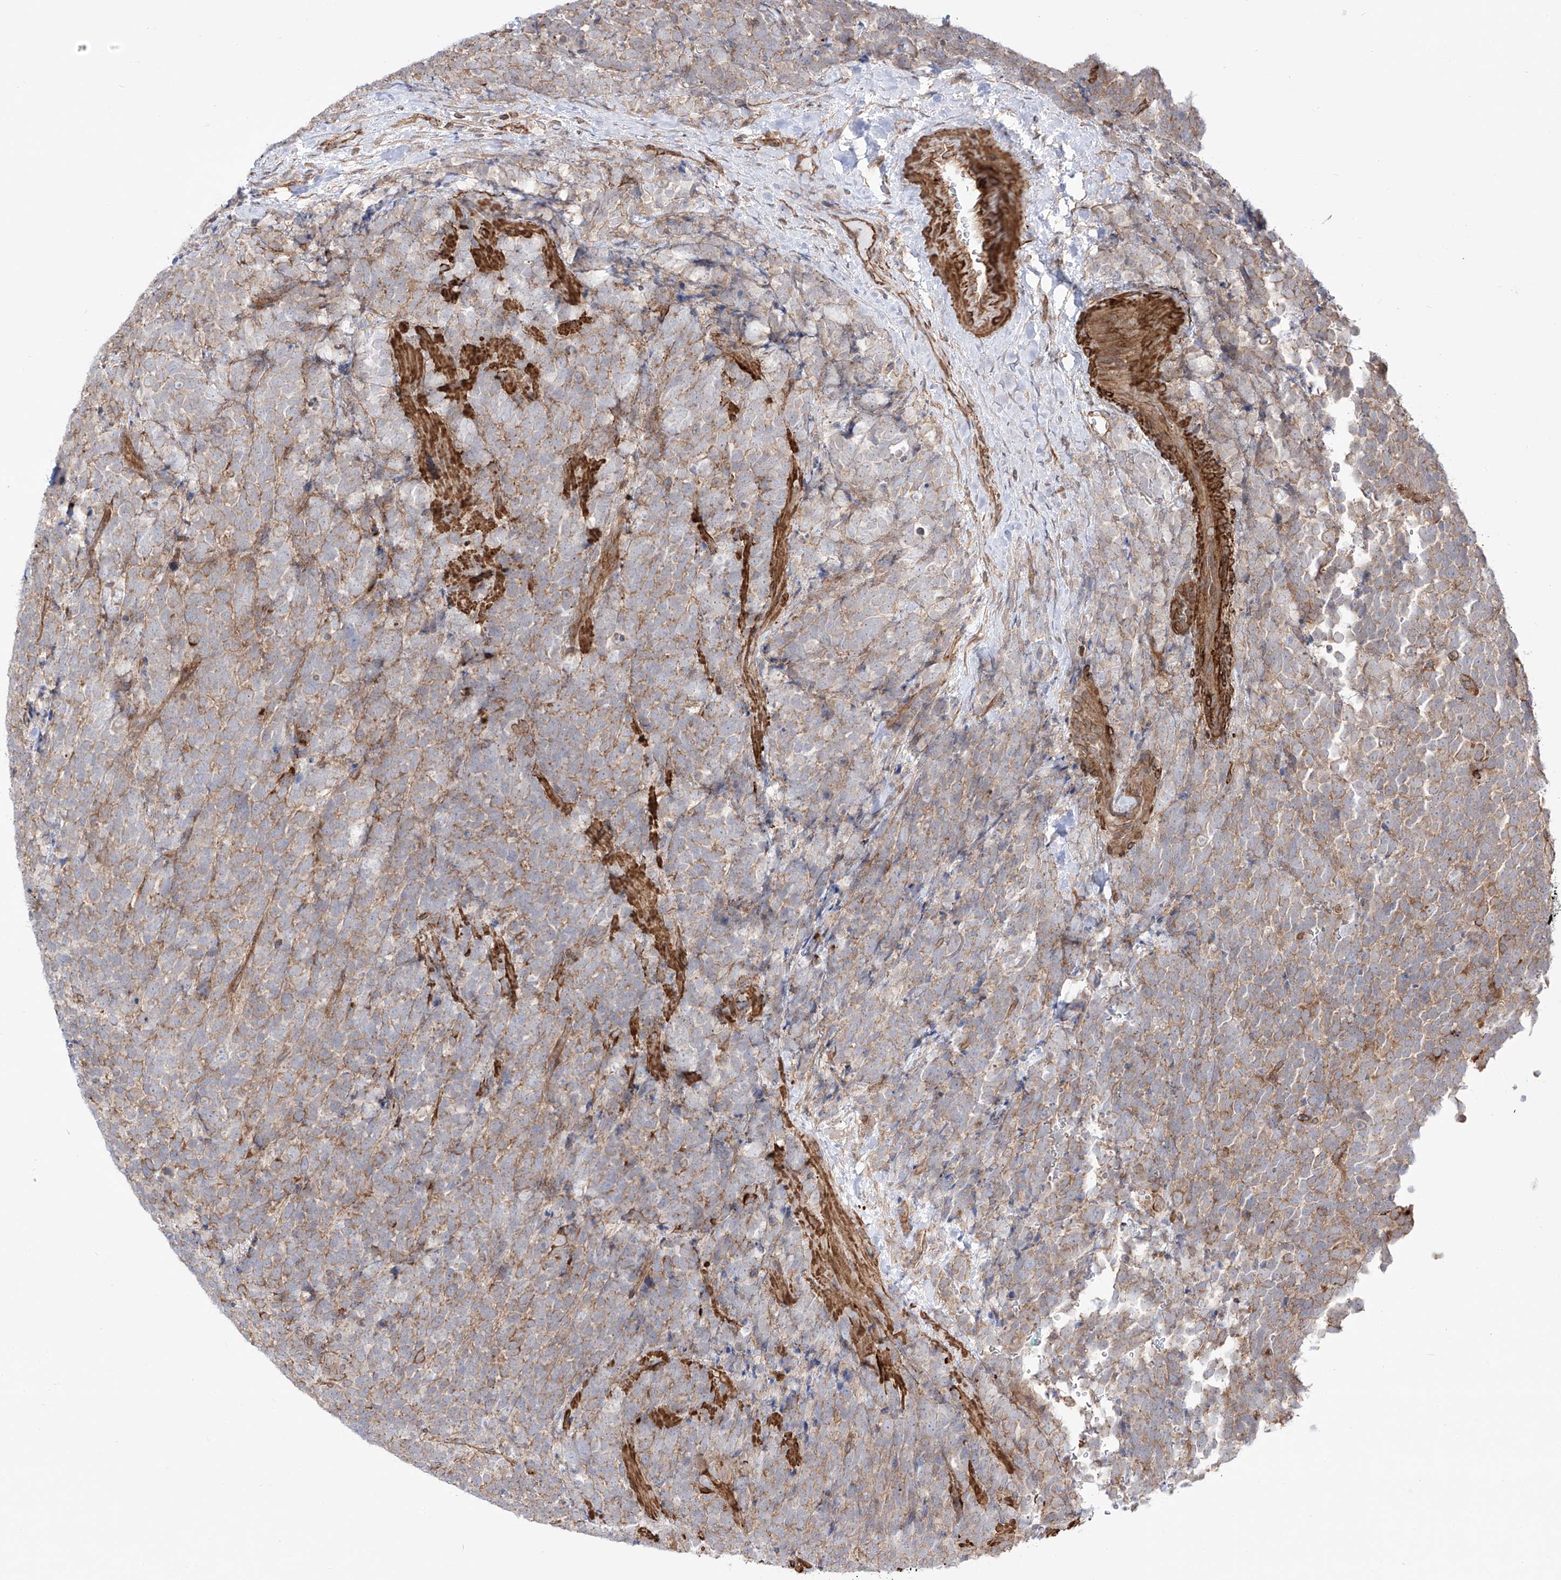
{"staining": {"intensity": "moderate", "quantity": "<25%", "location": "cytoplasmic/membranous"}, "tissue": "urothelial cancer", "cell_type": "Tumor cells", "image_type": "cancer", "snomed": [{"axis": "morphology", "description": "Urothelial carcinoma, High grade"}, {"axis": "topography", "description": "Urinary bladder"}], "caption": "Tumor cells display low levels of moderate cytoplasmic/membranous expression in about <25% of cells in human urothelial carcinoma (high-grade).", "gene": "ZNF180", "patient": {"sex": "female", "age": 82}}